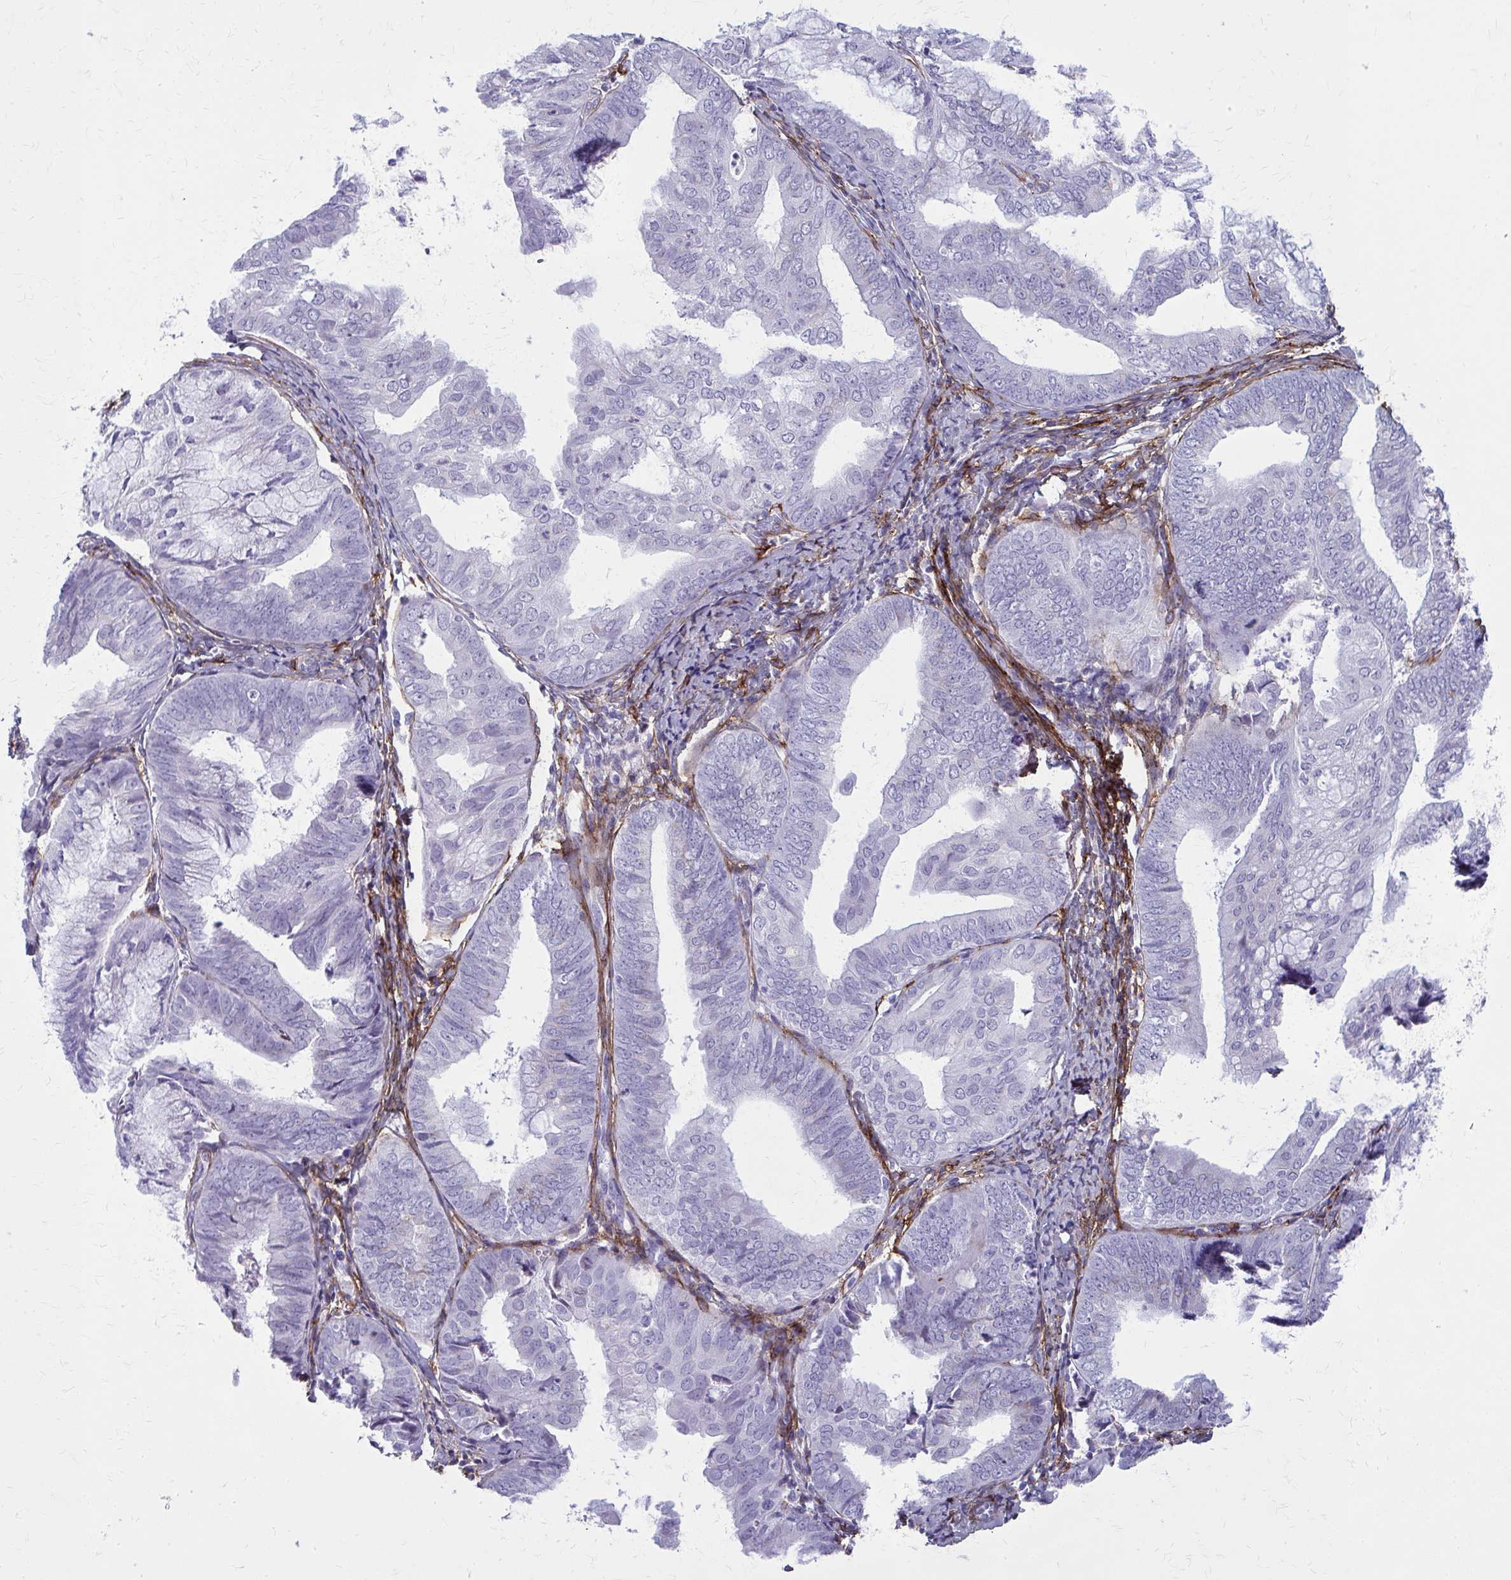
{"staining": {"intensity": "negative", "quantity": "none", "location": "none"}, "tissue": "endometrial cancer", "cell_type": "Tumor cells", "image_type": "cancer", "snomed": [{"axis": "morphology", "description": "Adenocarcinoma, NOS"}, {"axis": "topography", "description": "Endometrium"}], "caption": "Human endometrial cancer (adenocarcinoma) stained for a protein using IHC exhibits no expression in tumor cells.", "gene": "AKAP12", "patient": {"sex": "female", "age": 75}}